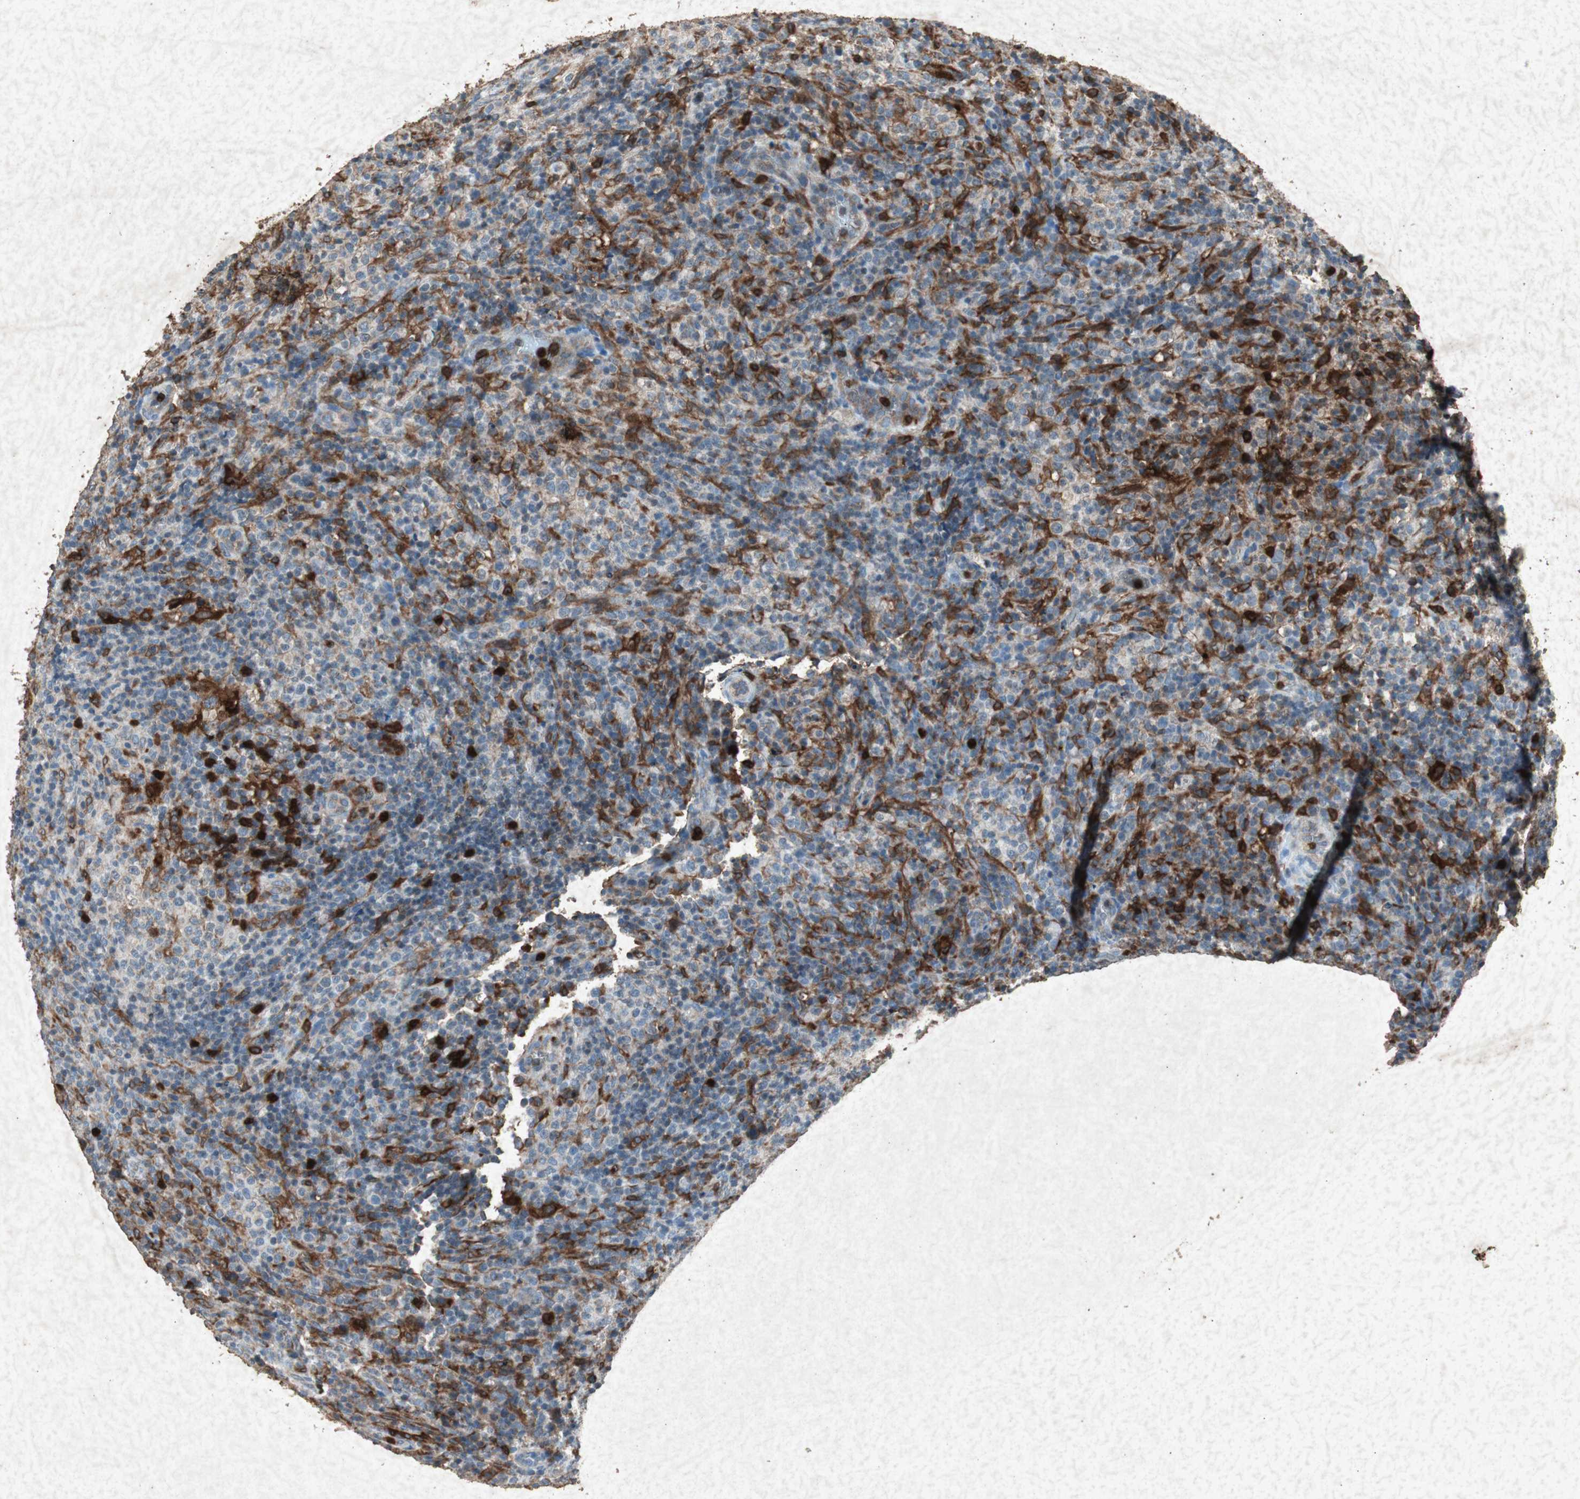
{"staining": {"intensity": "negative", "quantity": "none", "location": "none"}, "tissue": "lymphoma", "cell_type": "Tumor cells", "image_type": "cancer", "snomed": [{"axis": "morphology", "description": "Malignant lymphoma, non-Hodgkin's type, High grade"}, {"axis": "topography", "description": "Lymph node"}], "caption": "Tumor cells are negative for brown protein staining in lymphoma.", "gene": "TYROBP", "patient": {"sex": "female", "age": 76}}